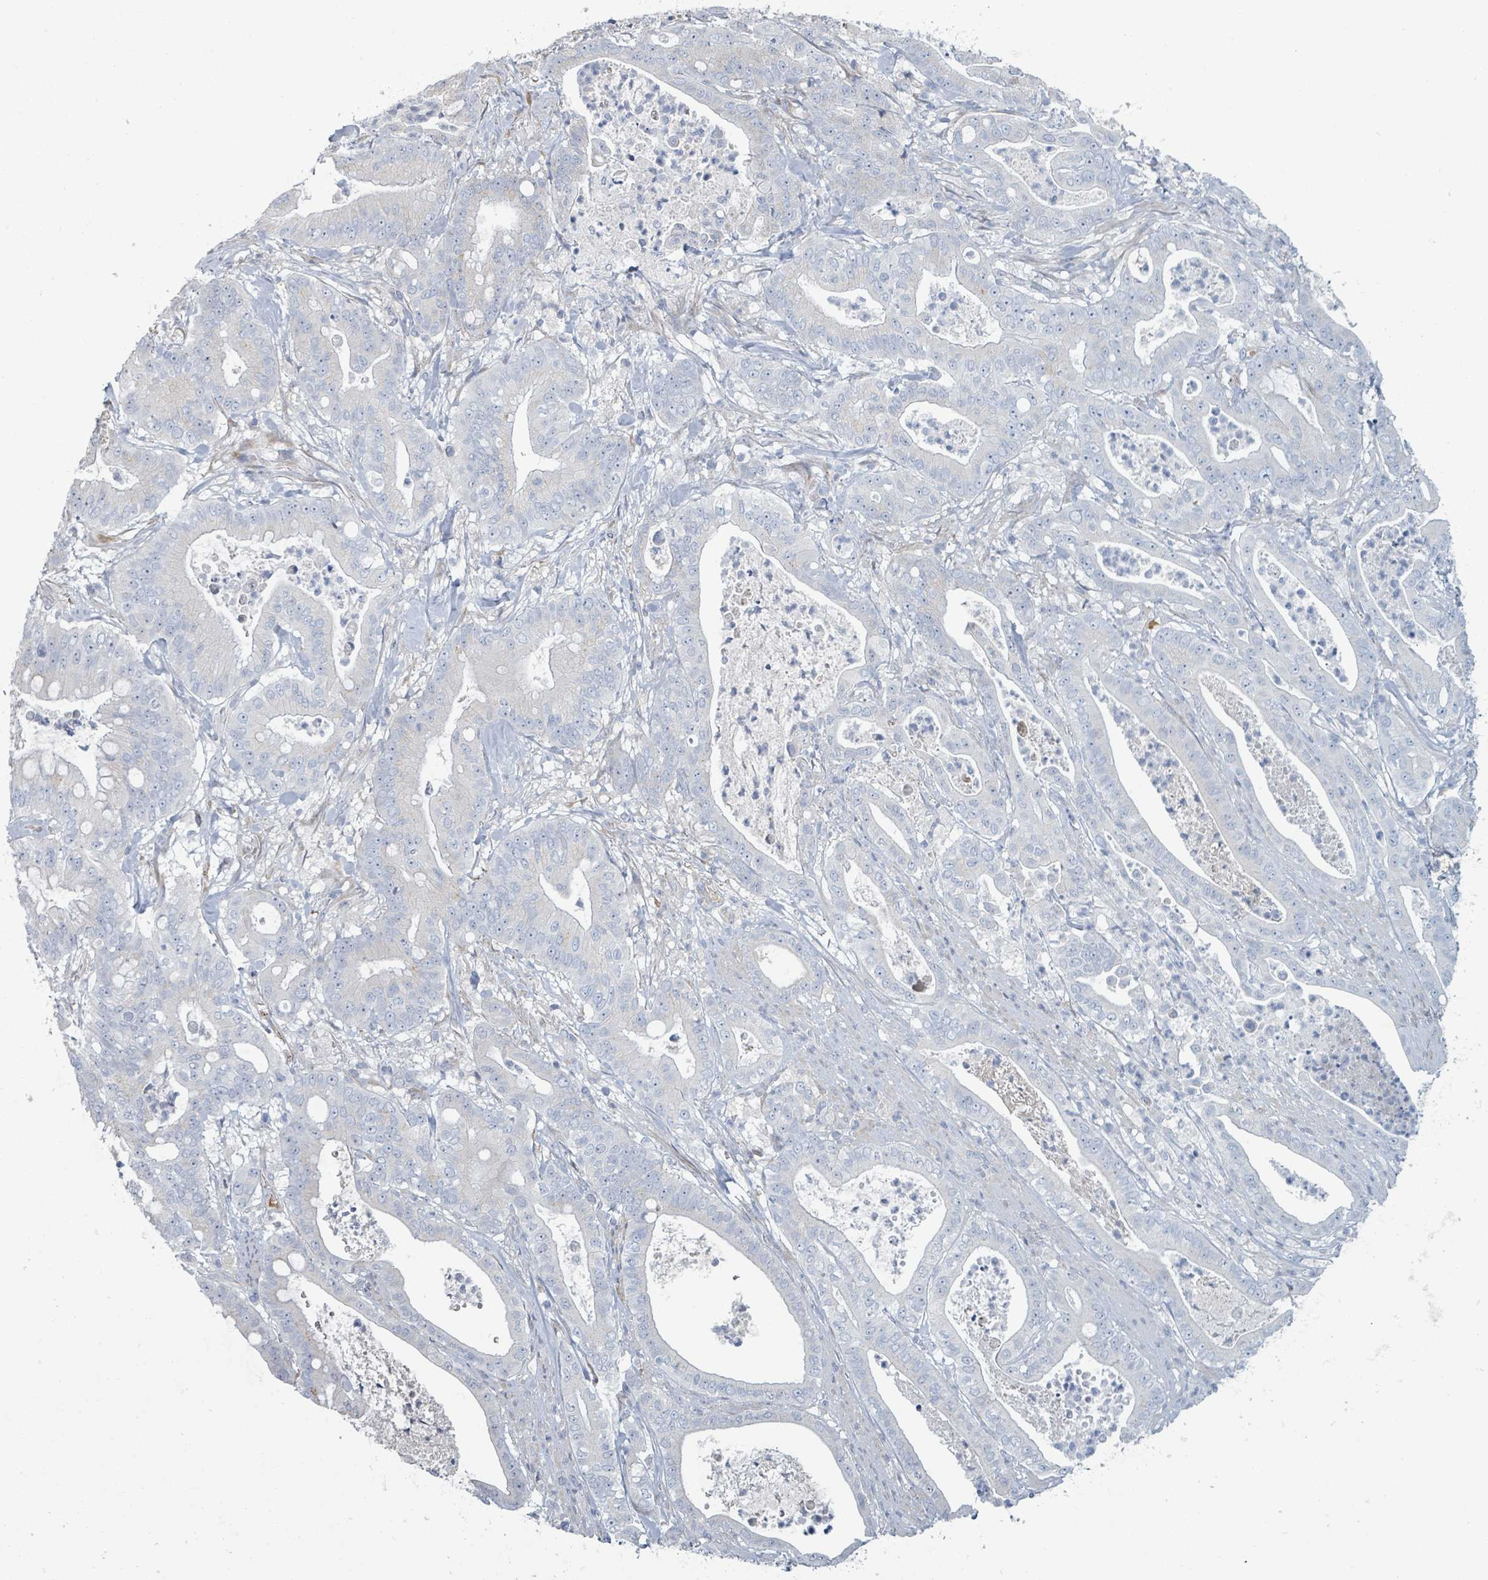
{"staining": {"intensity": "negative", "quantity": "none", "location": "none"}, "tissue": "pancreatic cancer", "cell_type": "Tumor cells", "image_type": "cancer", "snomed": [{"axis": "morphology", "description": "Adenocarcinoma, NOS"}, {"axis": "topography", "description": "Pancreas"}], "caption": "This is an immunohistochemistry image of human pancreatic cancer. There is no staining in tumor cells.", "gene": "RAB33B", "patient": {"sex": "male", "age": 71}}